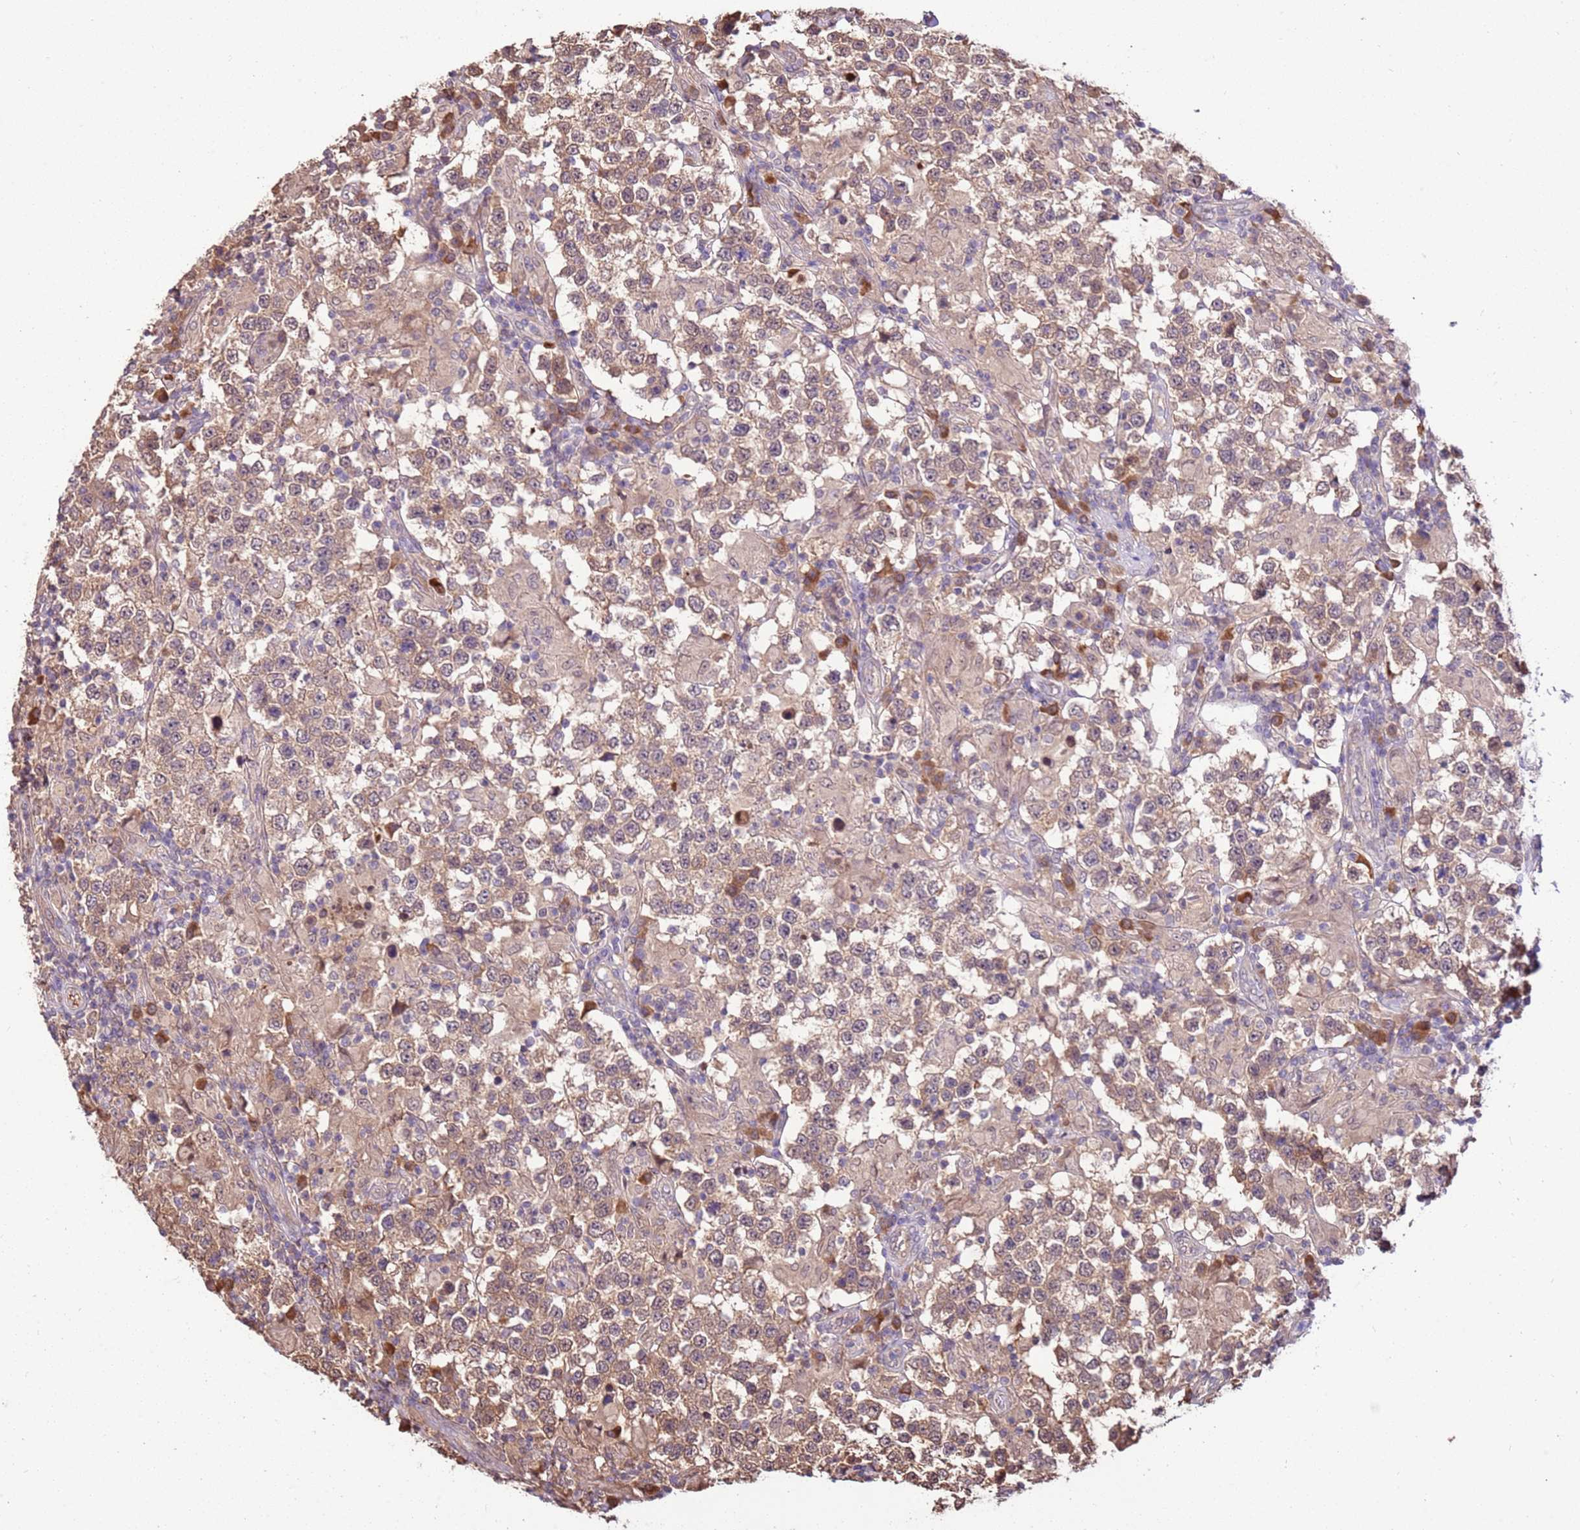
{"staining": {"intensity": "moderate", "quantity": ">75%", "location": "cytoplasmic/membranous"}, "tissue": "testis cancer", "cell_type": "Tumor cells", "image_type": "cancer", "snomed": [{"axis": "morphology", "description": "Seminoma, NOS"}, {"axis": "morphology", "description": "Carcinoma, Embryonal, NOS"}, {"axis": "topography", "description": "Testis"}], "caption": "Protein expression analysis of testis cancer exhibits moderate cytoplasmic/membranous expression in approximately >75% of tumor cells.", "gene": "BBS5", "patient": {"sex": "male", "age": 41}}